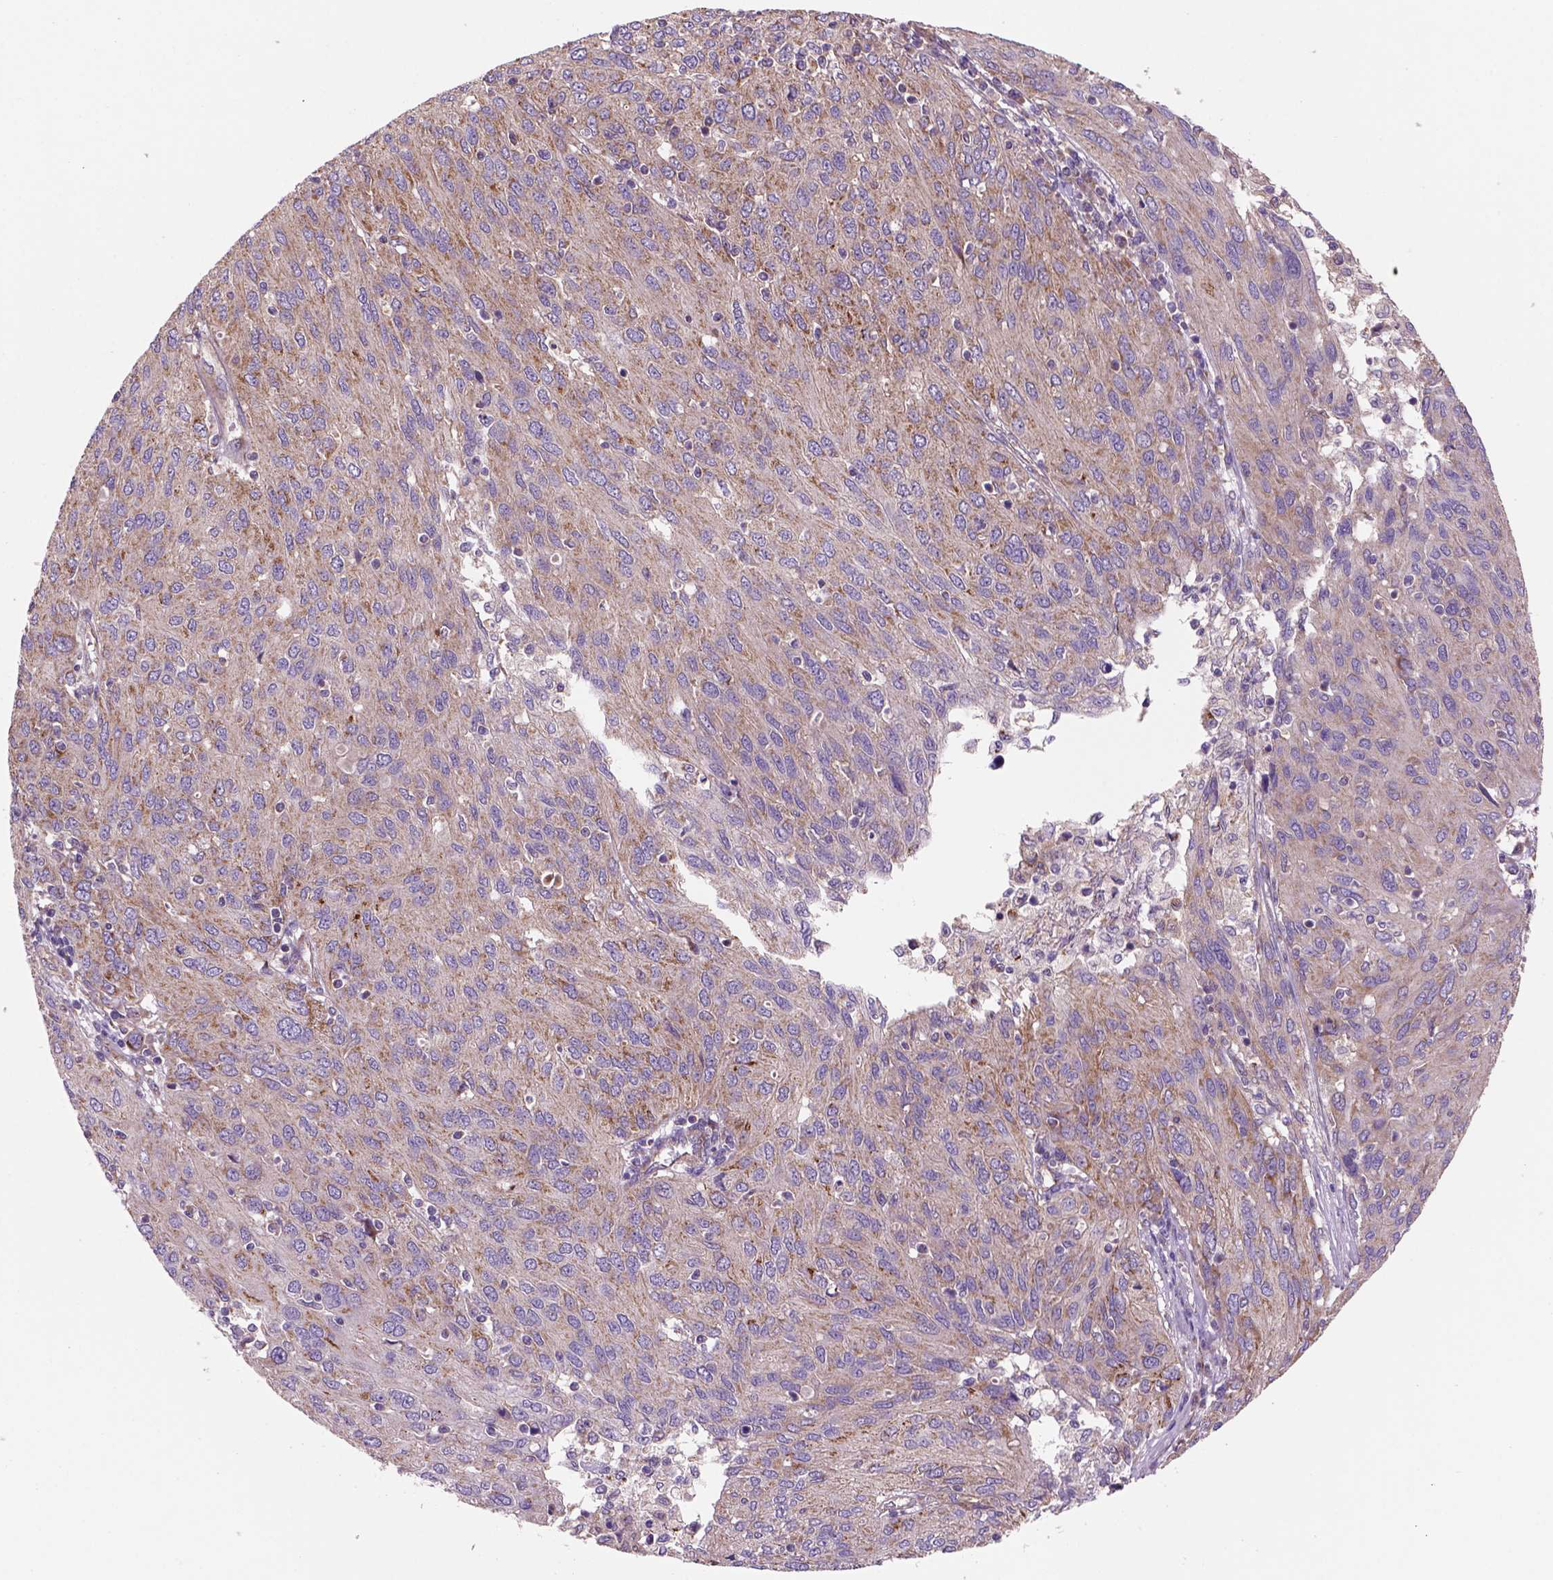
{"staining": {"intensity": "moderate", "quantity": "<25%", "location": "cytoplasmic/membranous"}, "tissue": "ovarian cancer", "cell_type": "Tumor cells", "image_type": "cancer", "snomed": [{"axis": "morphology", "description": "Carcinoma, endometroid"}, {"axis": "topography", "description": "Ovary"}], "caption": "This is an image of IHC staining of endometroid carcinoma (ovarian), which shows moderate positivity in the cytoplasmic/membranous of tumor cells.", "gene": "WARS2", "patient": {"sex": "female", "age": 50}}